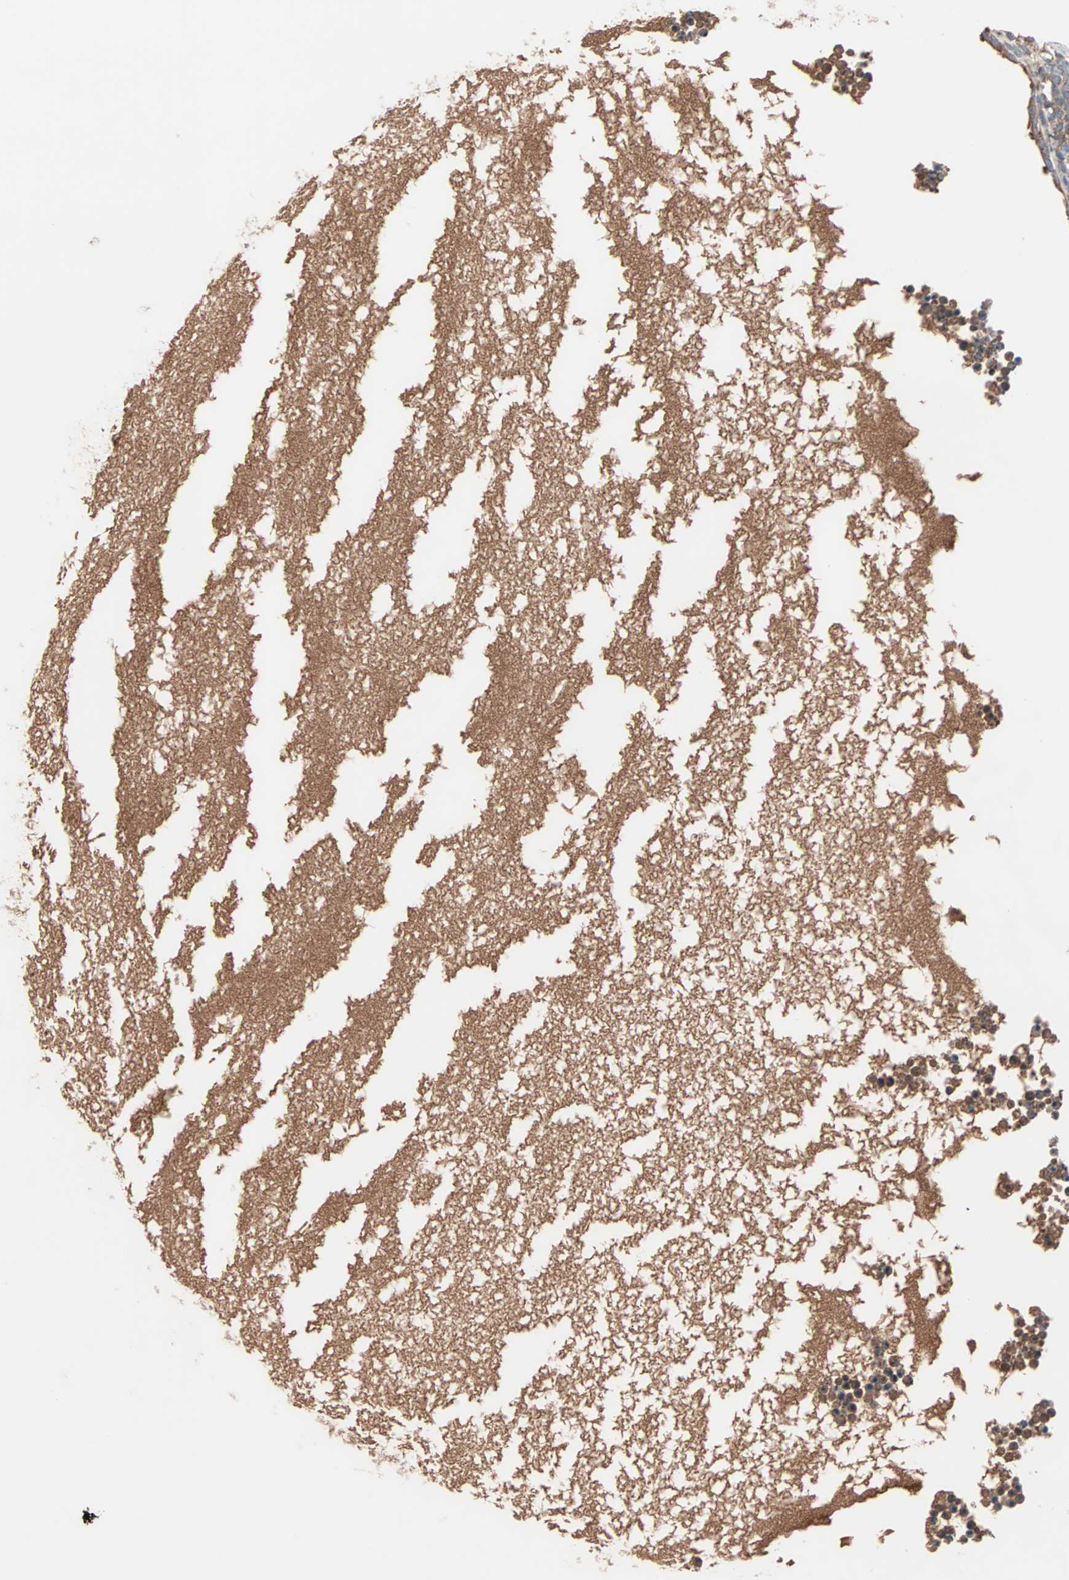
{"staining": {"intensity": "moderate", "quantity": ">75%", "location": "cytoplasmic/membranous"}, "tissue": "ovary", "cell_type": "Ovarian stroma cells", "image_type": "normal", "snomed": [{"axis": "morphology", "description": "Normal tissue, NOS"}, {"axis": "topography", "description": "Ovary"}], "caption": "Ovary stained for a protein exhibits moderate cytoplasmic/membranous positivity in ovarian stroma cells. (DAB IHC, brown staining for protein, blue staining for nuclei).", "gene": "CAD", "patient": {"sex": "female", "age": 35}}